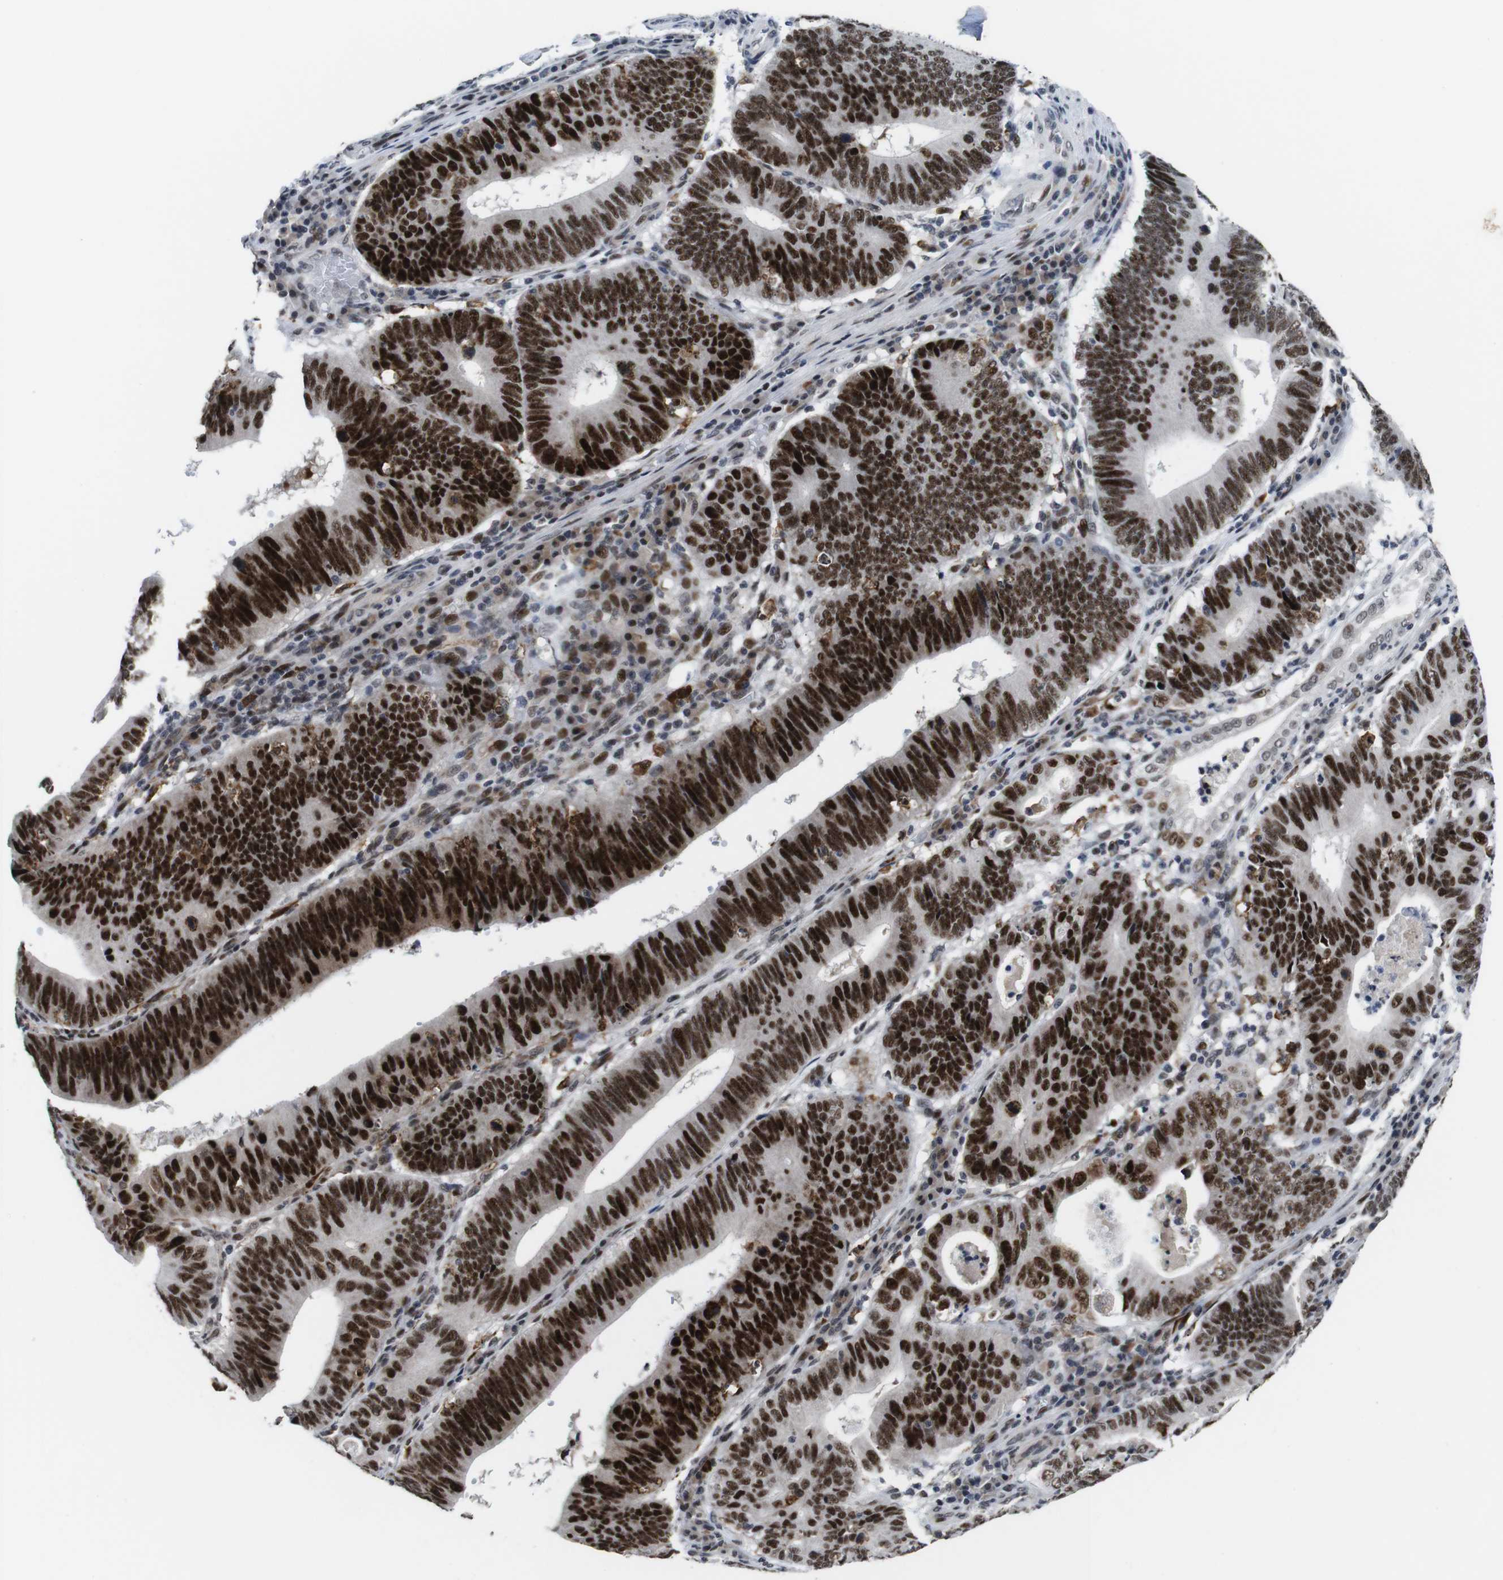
{"staining": {"intensity": "strong", "quantity": ">75%", "location": "nuclear"}, "tissue": "stomach cancer", "cell_type": "Tumor cells", "image_type": "cancer", "snomed": [{"axis": "morphology", "description": "Adenocarcinoma, NOS"}, {"axis": "topography", "description": "Stomach"}], "caption": "Protein expression analysis of human adenocarcinoma (stomach) reveals strong nuclear staining in approximately >75% of tumor cells.", "gene": "EIF4G1", "patient": {"sex": "male", "age": 59}}